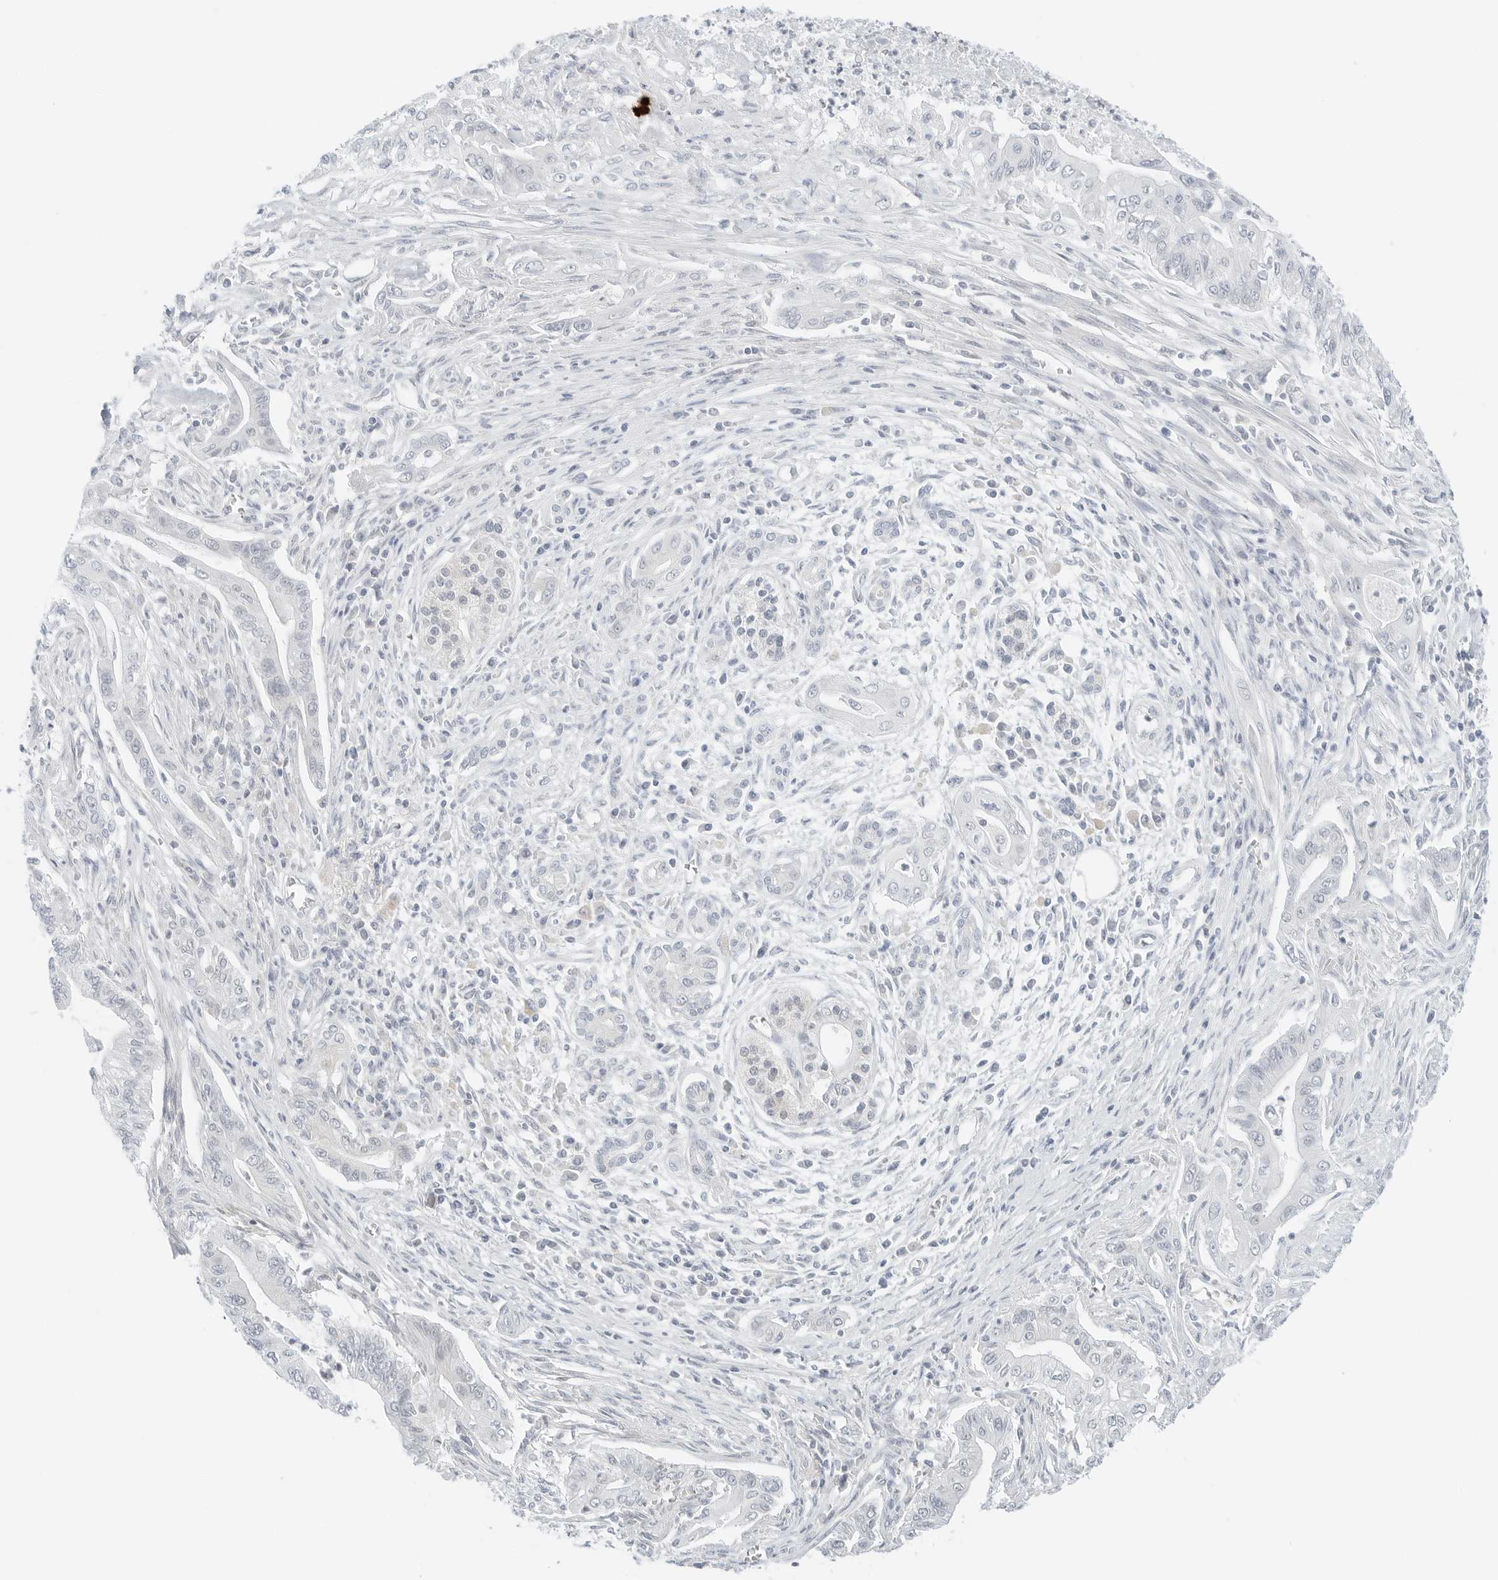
{"staining": {"intensity": "negative", "quantity": "none", "location": "none"}, "tissue": "pancreatic cancer", "cell_type": "Tumor cells", "image_type": "cancer", "snomed": [{"axis": "morphology", "description": "Adenocarcinoma, NOS"}, {"axis": "topography", "description": "Pancreas"}], "caption": "The image shows no significant staining in tumor cells of pancreatic cancer. (DAB (3,3'-diaminobenzidine) IHC, high magnification).", "gene": "IQCC", "patient": {"sex": "male", "age": 58}}